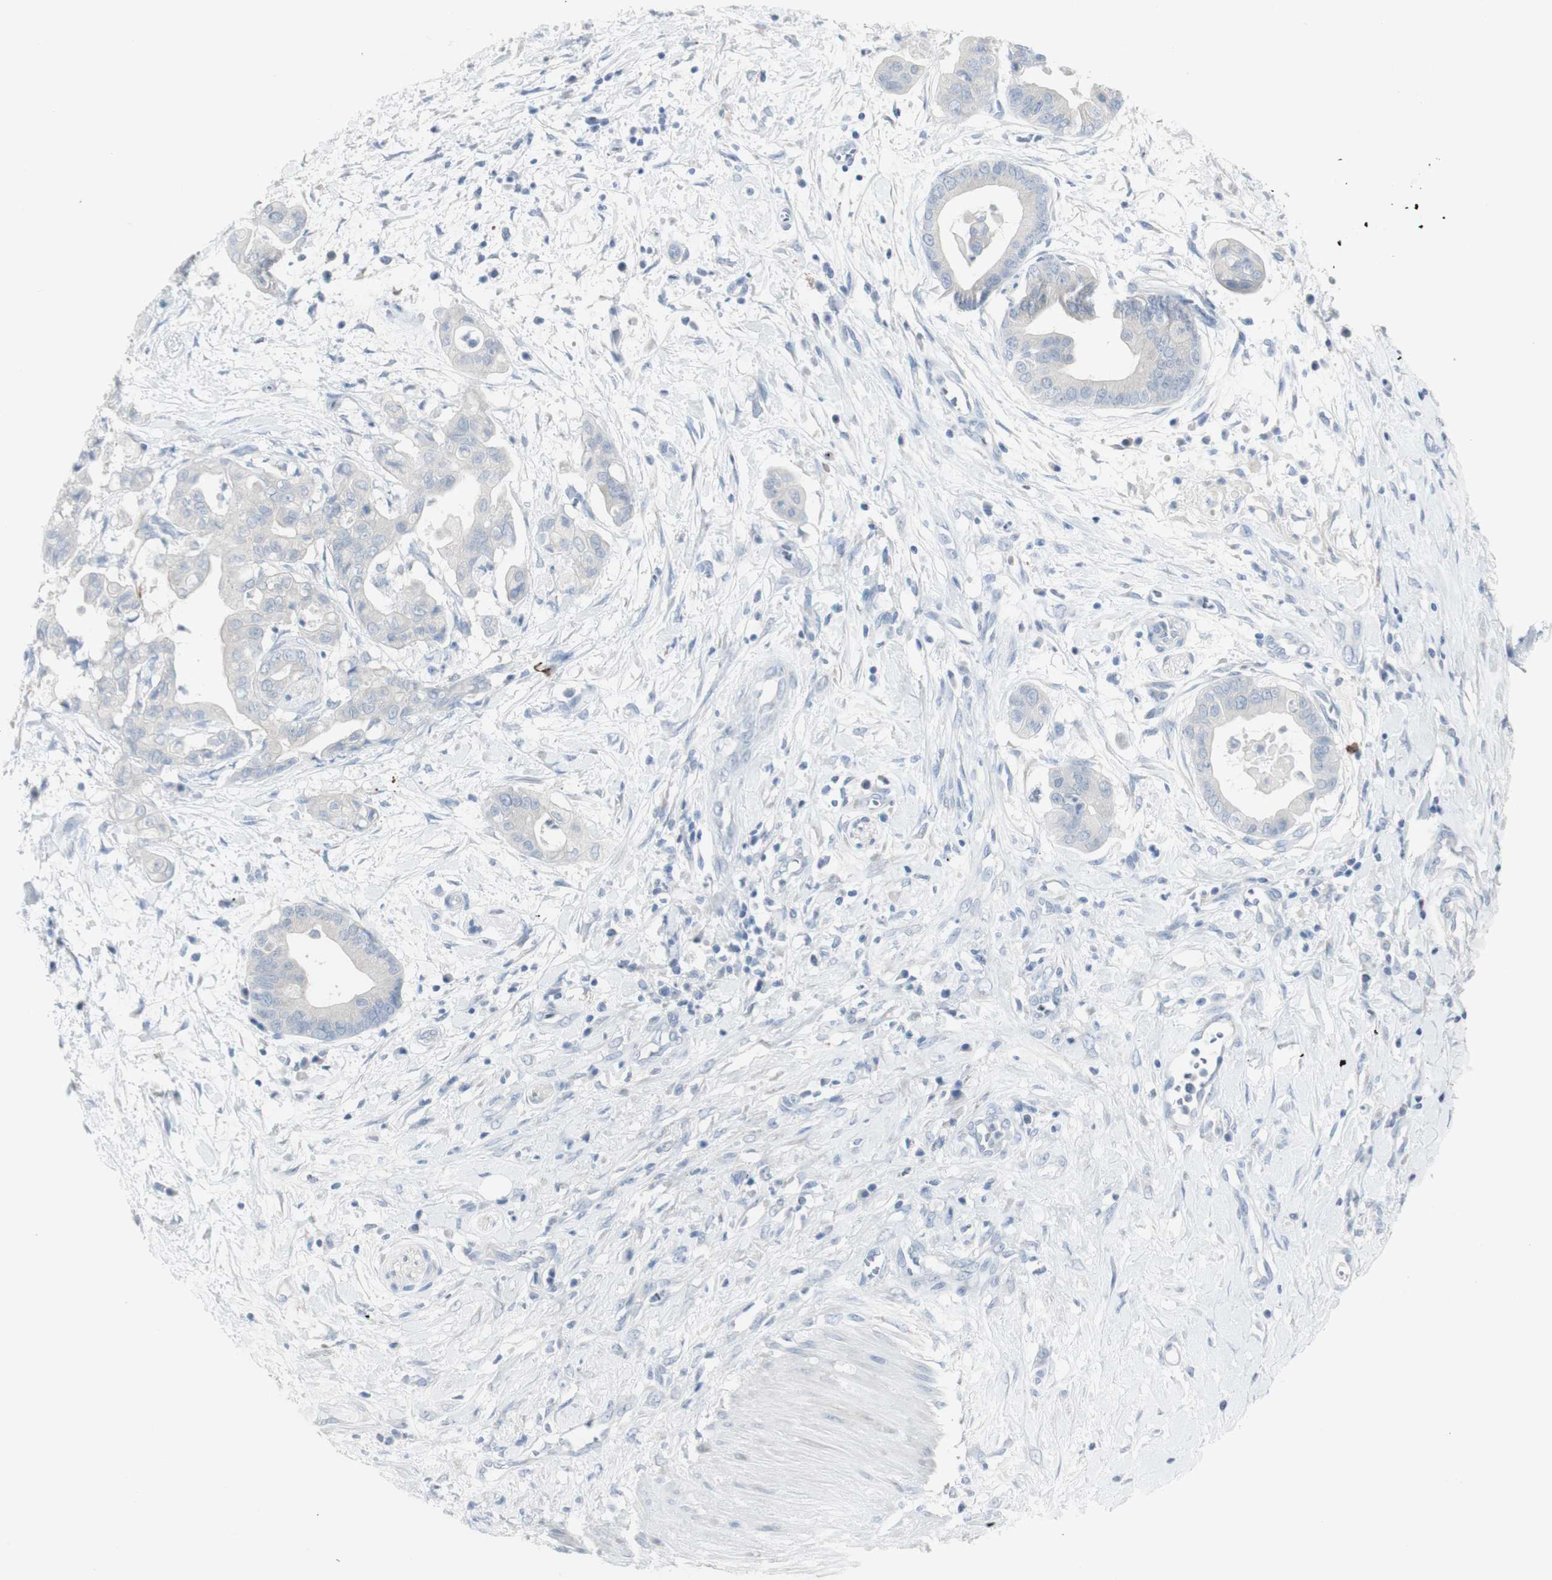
{"staining": {"intensity": "negative", "quantity": "none", "location": "none"}, "tissue": "pancreatic cancer", "cell_type": "Tumor cells", "image_type": "cancer", "snomed": [{"axis": "morphology", "description": "Adenocarcinoma, NOS"}, {"axis": "topography", "description": "Pancreas"}], "caption": "IHC of human pancreatic cancer shows no positivity in tumor cells.", "gene": "CD207", "patient": {"sex": "female", "age": 75}}